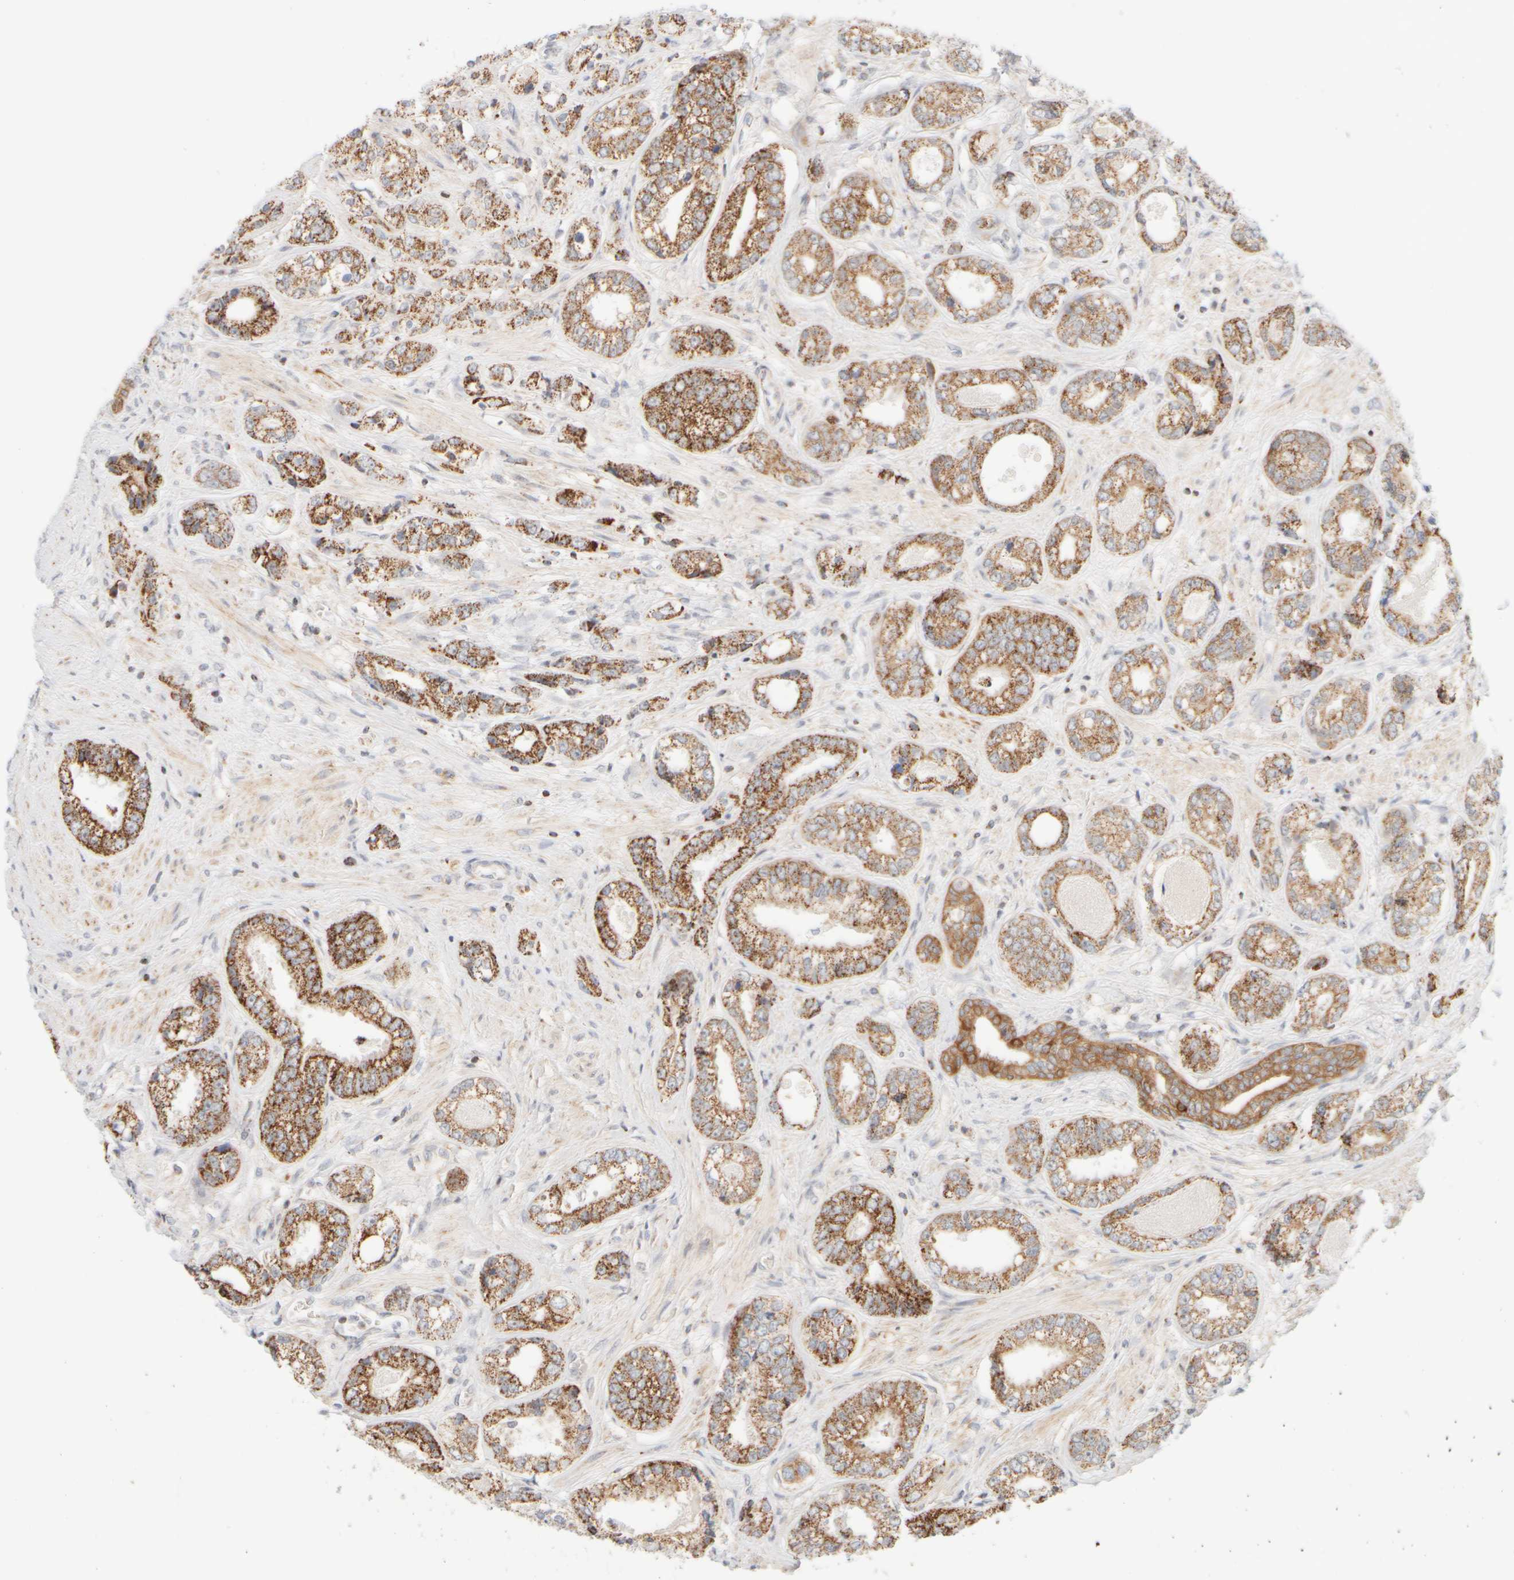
{"staining": {"intensity": "moderate", "quantity": ">75%", "location": "cytoplasmic/membranous"}, "tissue": "prostate cancer", "cell_type": "Tumor cells", "image_type": "cancer", "snomed": [{"axis": "morphology", "description": "Adenocarcinoma, High grade"}, {"axis": "topography", "description": "Prostate"}], "caption": "Prostate adenocarcinoma (high-grade) stained with a brown dye displays moderate cytoplasmic/membranous positive expression in about >75% of tumor cells.", "gene": "PPM1K", "patient": {"sex": "male", "age": 61}}